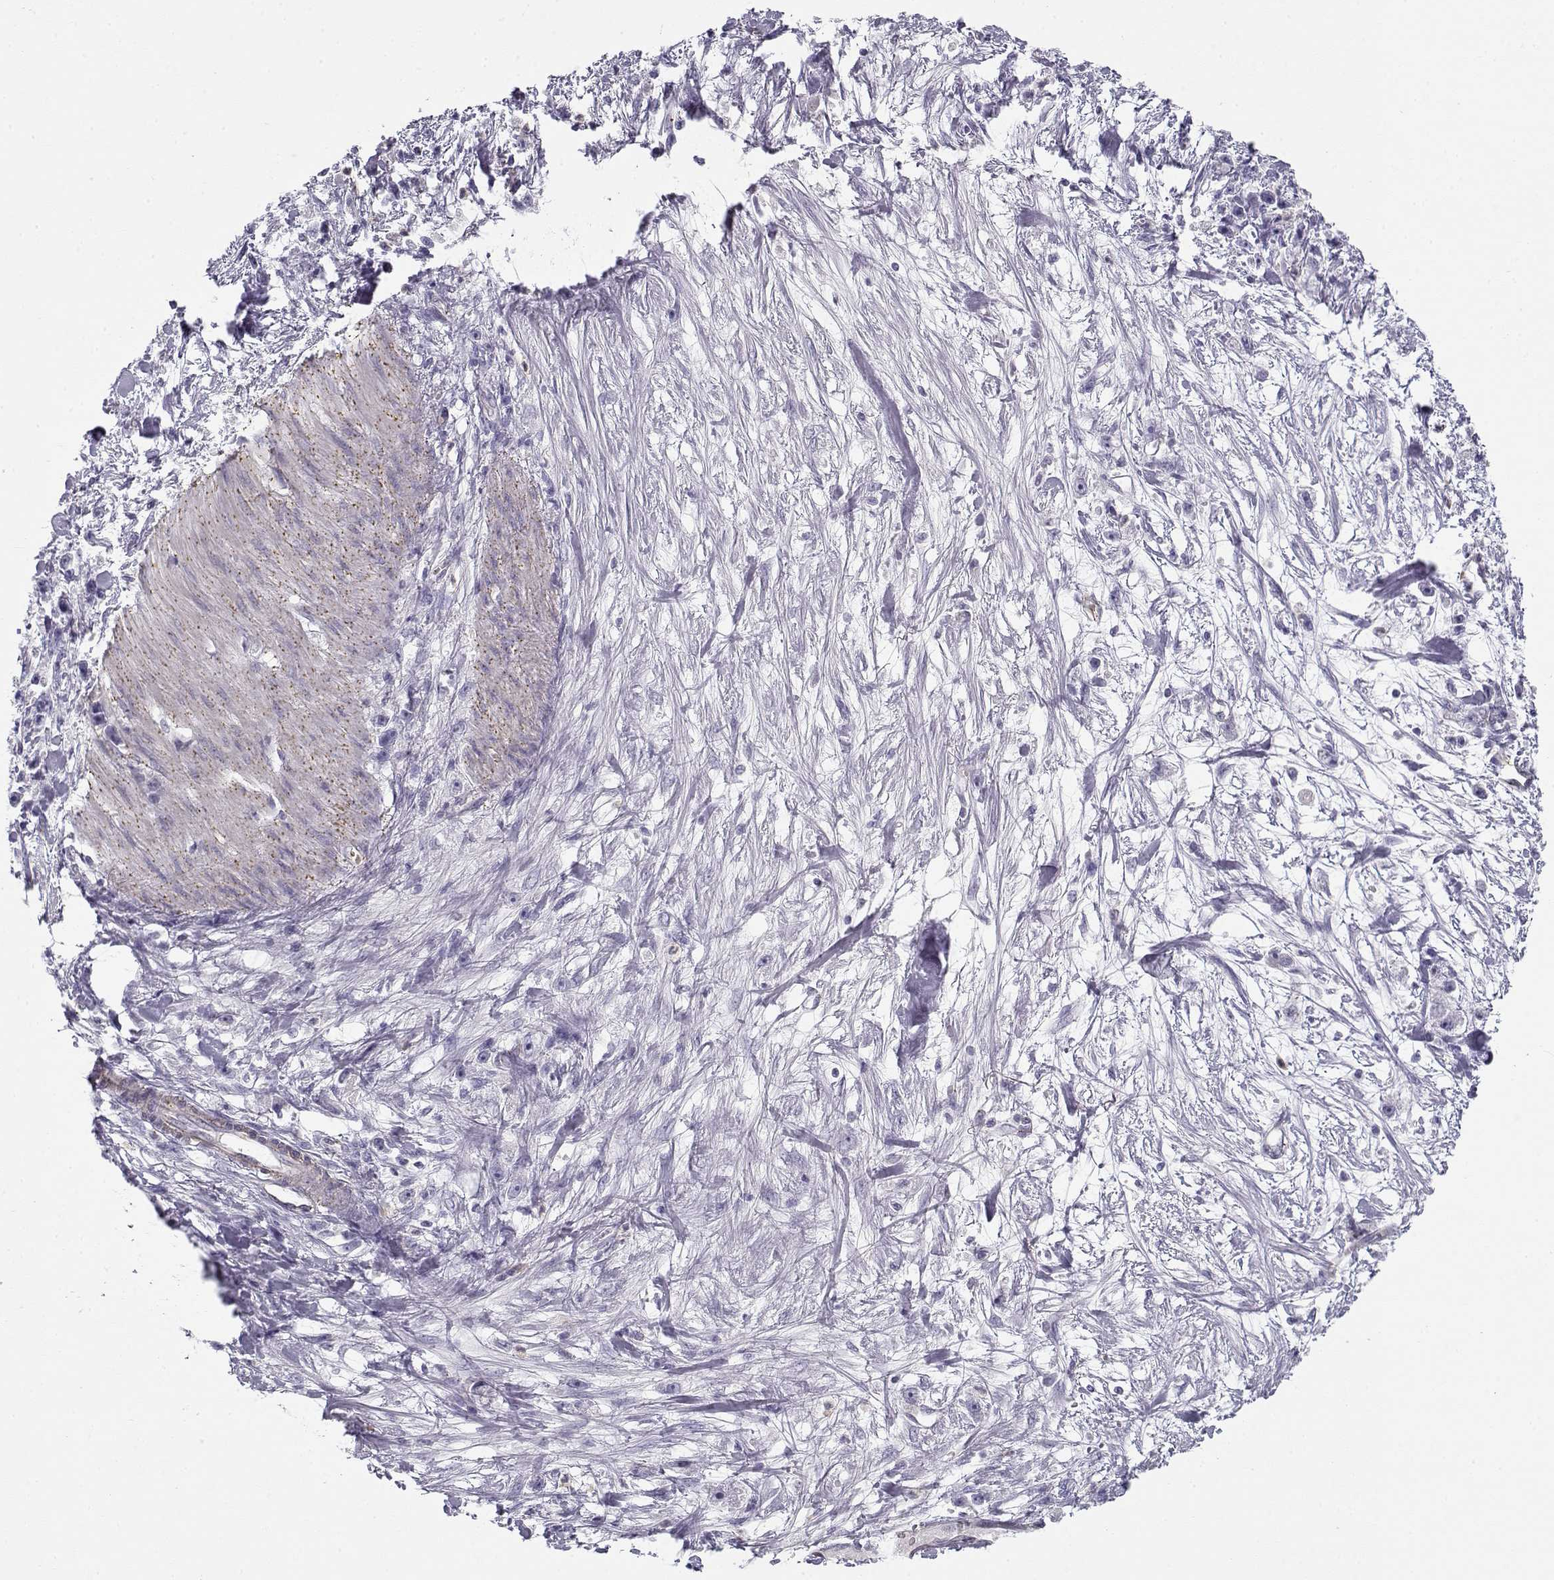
{"staining": {"intensity": "negative", "quantity": "none", "location": "none"}, "tissue": "stomach cancer", "cell_type": "Tumor cells", "image_type": "cancer", "snomed": [{"axis": "morphology", "description": "Adenocarcinoma, NOS"}, {"axis": "topography", "description": "Stomach"}], "caption": "Human adenocarcinoma (stomach) stained for a protein using immunohistochemistry exhibits no staining in tumor cells.", "gene": "MYO1A", "patient": {"sex": "female", "age": 59}}